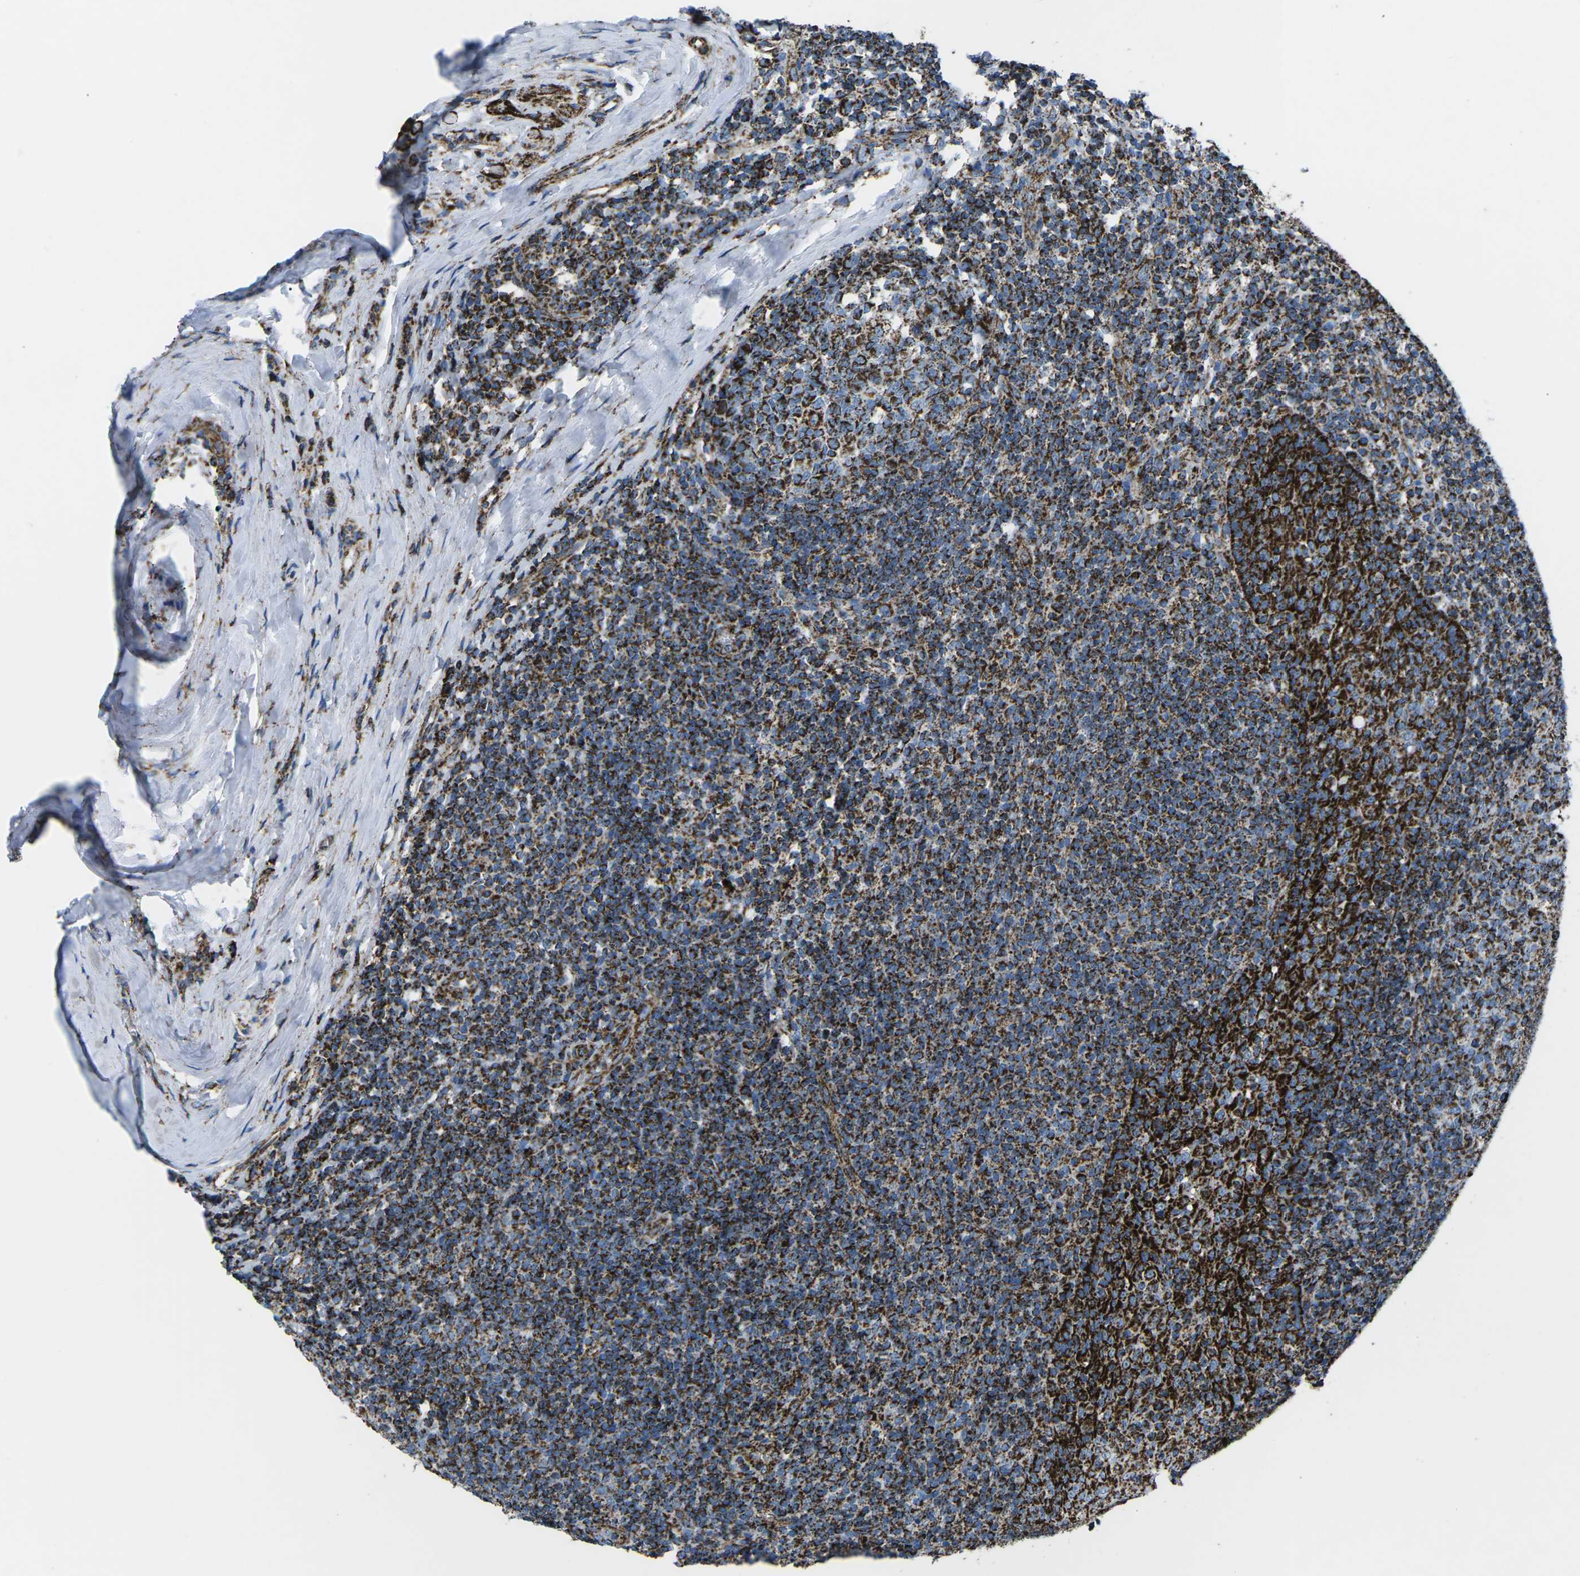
{"staining": {"intensity": "strong", "quantity": ">75%", "location": "cytoplasmic/membranous"}, "tissue": "tonsil", "cell_type": "Germinal center cells", "image_type": "normal", "snomed": [{"axis": "morphology", "description": "Normal tissue, NOS"}, {"axis": "topography", "description": "Tonsil"}], "caption": "Immunohistochemistry (IHC) histopathology image of normal tonsil: tonsil stained using IHC exhibits high levels of strong protein expression localized specifically in the cytoplasmic/membranous of germinal center cells, appearing as a cytoplasmic/membranous brown color.", "gene": "MT", "patient": {"sex": "female", "age": 19}}